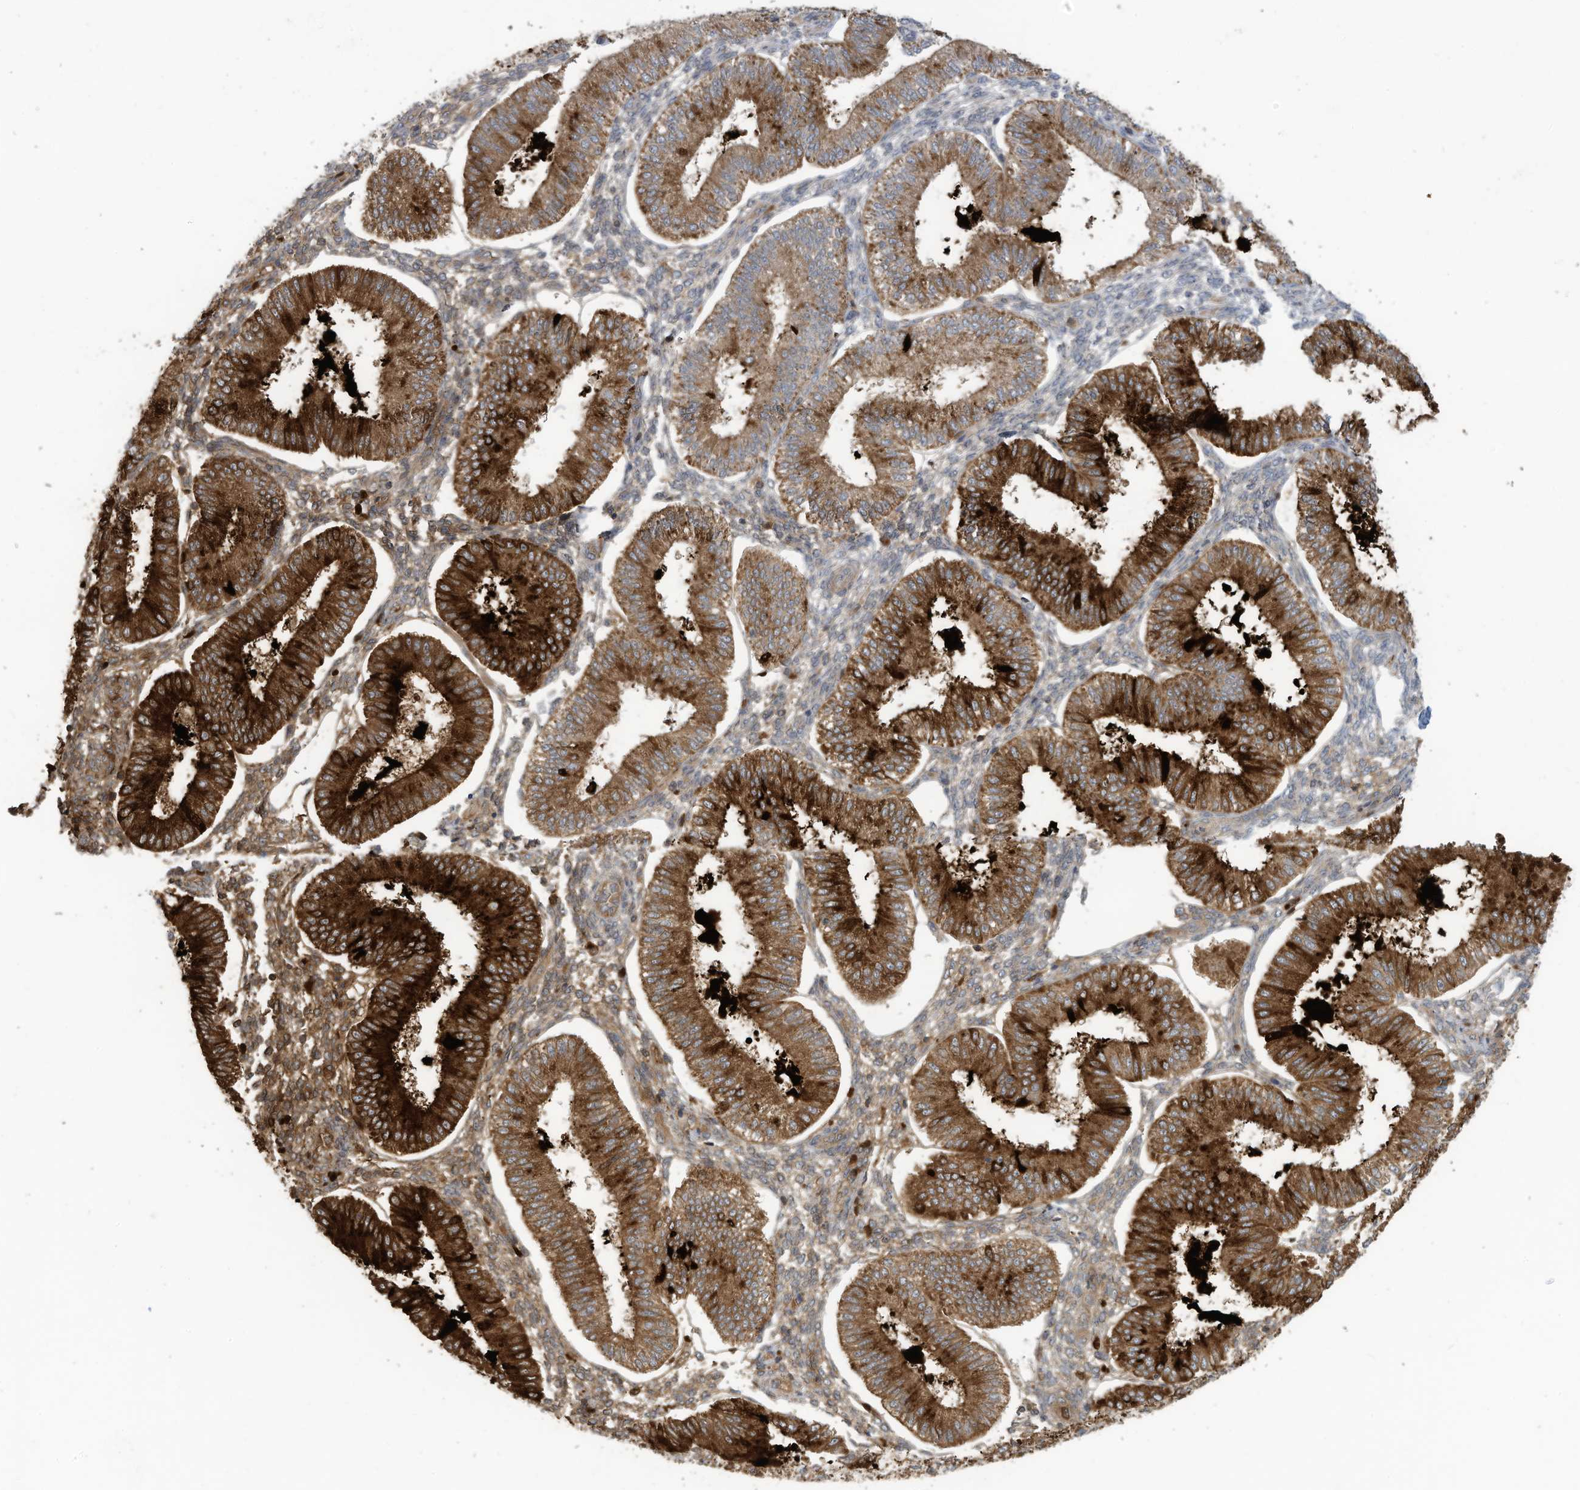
{"staining": {"intensity": "moderate", "quantity": "<25%", "location": "cytoplasmic/membranous"}, "tissue": "endometrium", "cell_type": "Cells in endometrial stroma", "image_type": "normal", "snomed": [{"axis": "morphology", "description": "Normal tissue, NOS"}, {"axis": "topography", "description": "Endometrium"}], "caption": "A high-resolution histopathology image shows immunohistochemistry (IHC) staining of normal endometrium, which displays moderate cytoplasmic/membranous staining in about <25% of cells in endometrial stroma.", "gene": "SCGB1D2", "patient": {"sex": "female", "age": 39}}